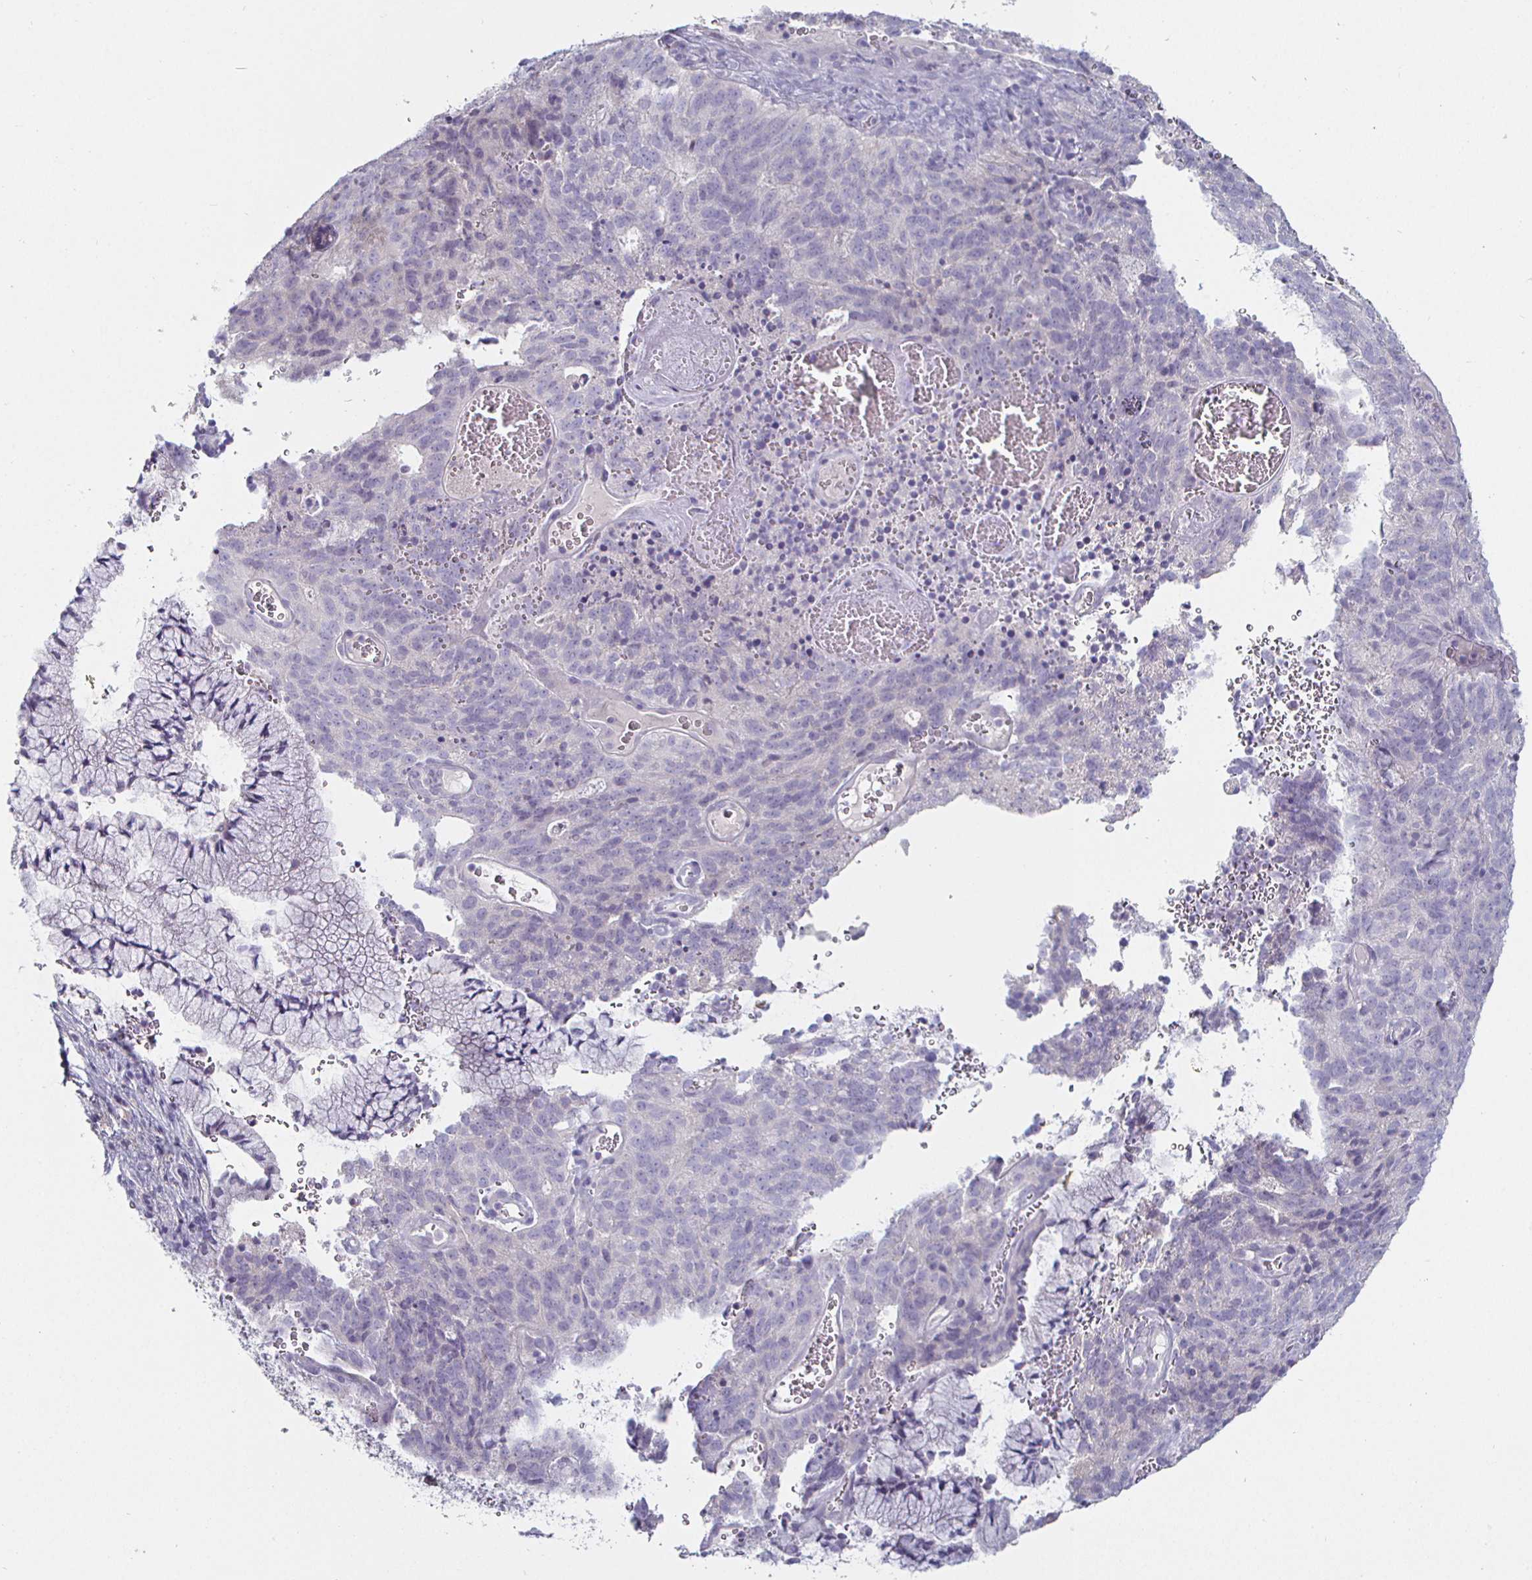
{"staining": {"intensity": "negative", "quantity": "none", "location": "none"}, "tissue": "cervical cancer", "cell_type": "Tumor cells", "image_type": "cancer", "snomed": [{"axis": "morphology", "description": "Adenocarcinoma, NOS"}, {"axis": "topography", "description": "Cervix"}], "caption": "Adenocarcinoma (cervical) was stained to show a protein in brown. There is no significant staining in tumor cells. (DAB (3,3'-diaminobenzidine) immunohistochemistry (IHC) visualized using brightfield microscopy, high magnification).", "gene": "ENPP1", "patient": {"sex": "female", "age": 38}}